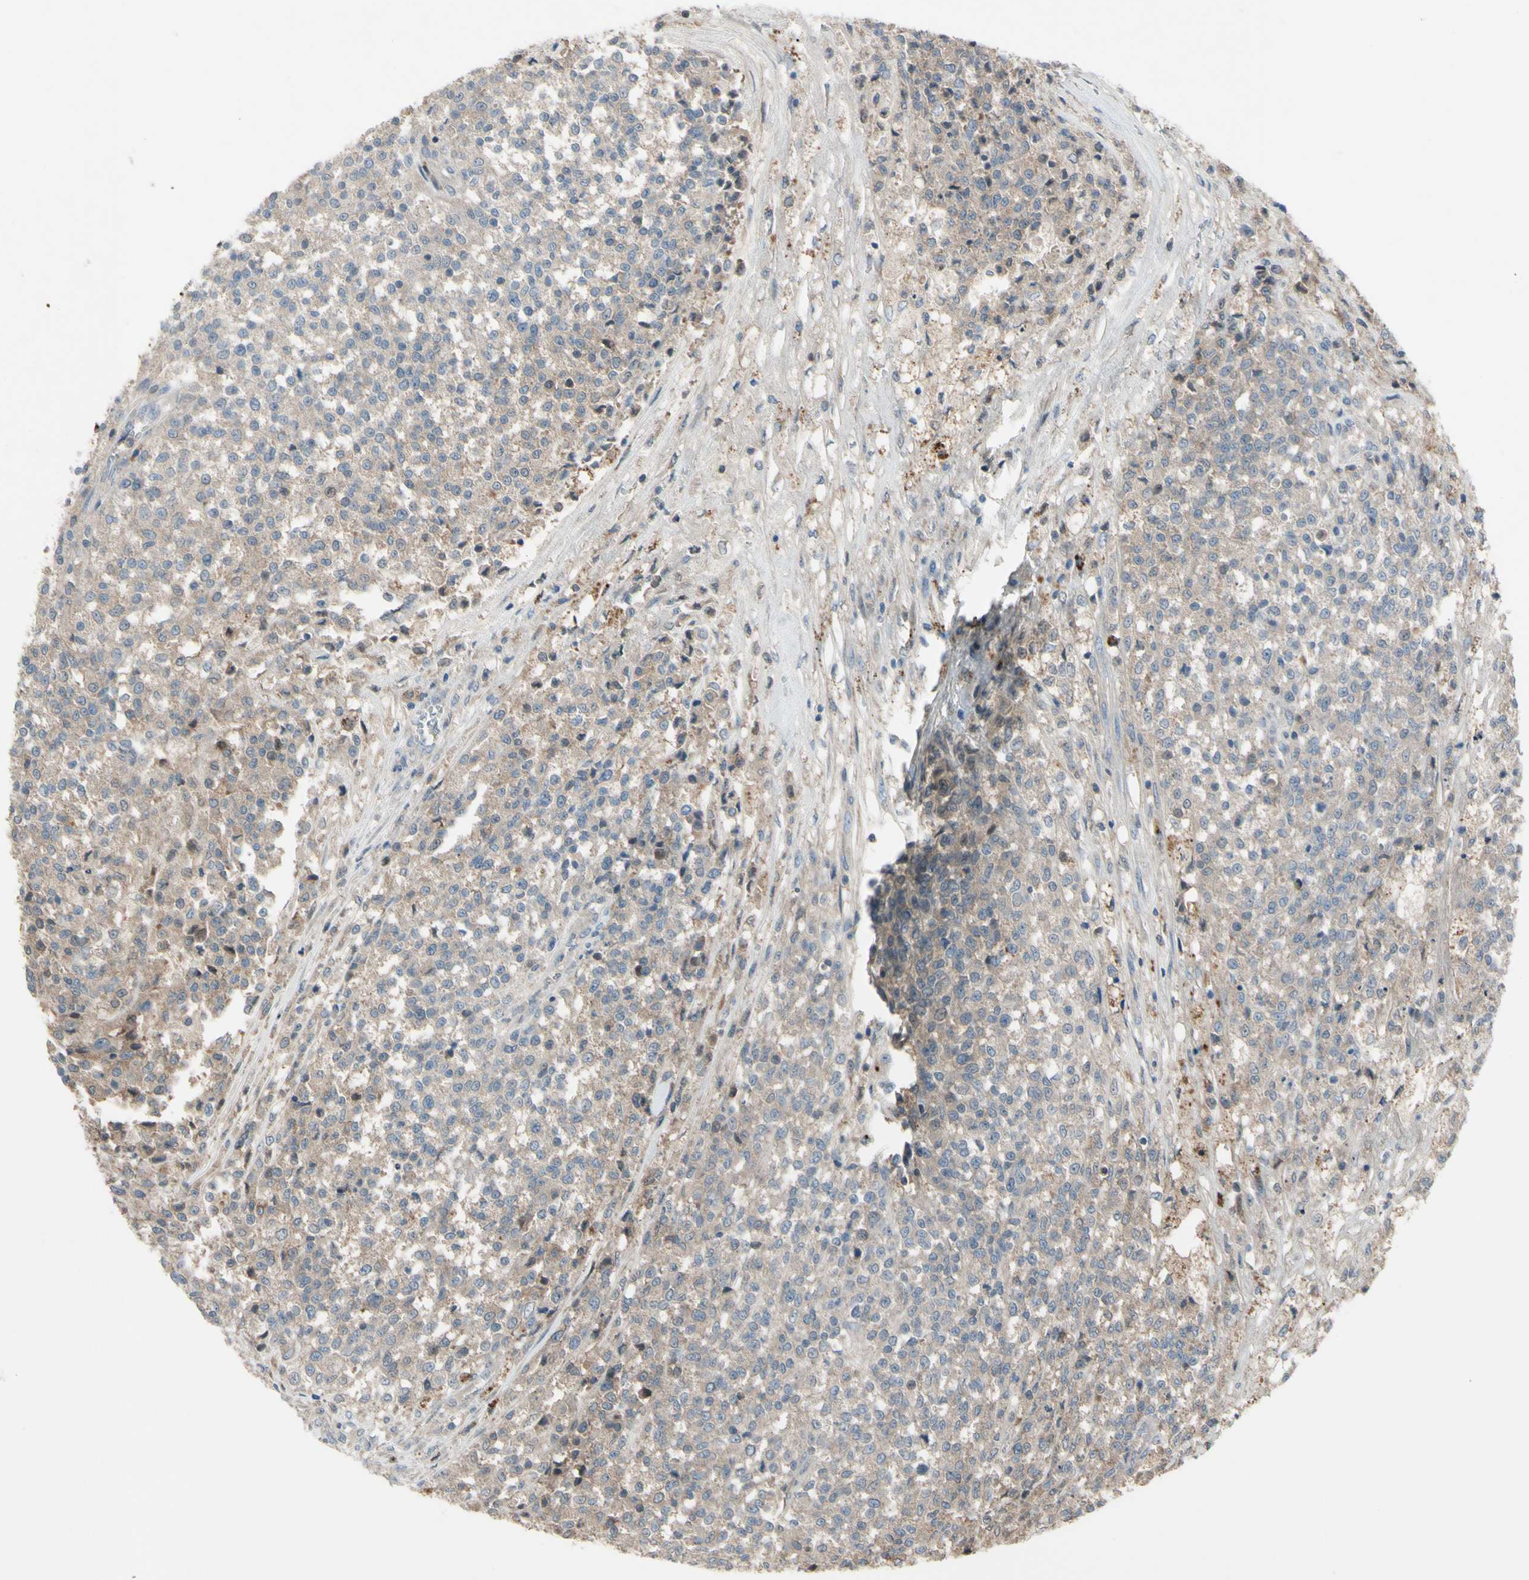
{"staining": {"intensity": "weak", "quantity": ">75%", "location": "cytoplasmic/membranous"}, "tissue": "testis cancer", "cell_type": "Tumor cells", "image_type": "cancer", "snomed": [{"axis": "morphology", "description": "Seminoma, NOS"}, {"axis": "topography", "description": "Testis"}], "caption": "A low amount of weak cytoplasmic/membranous staining is identified in approximately >75% of tumor cells in testis cancer tissue.", "gene": "AFP", "patient": {"sex": "male", "age": 59}}